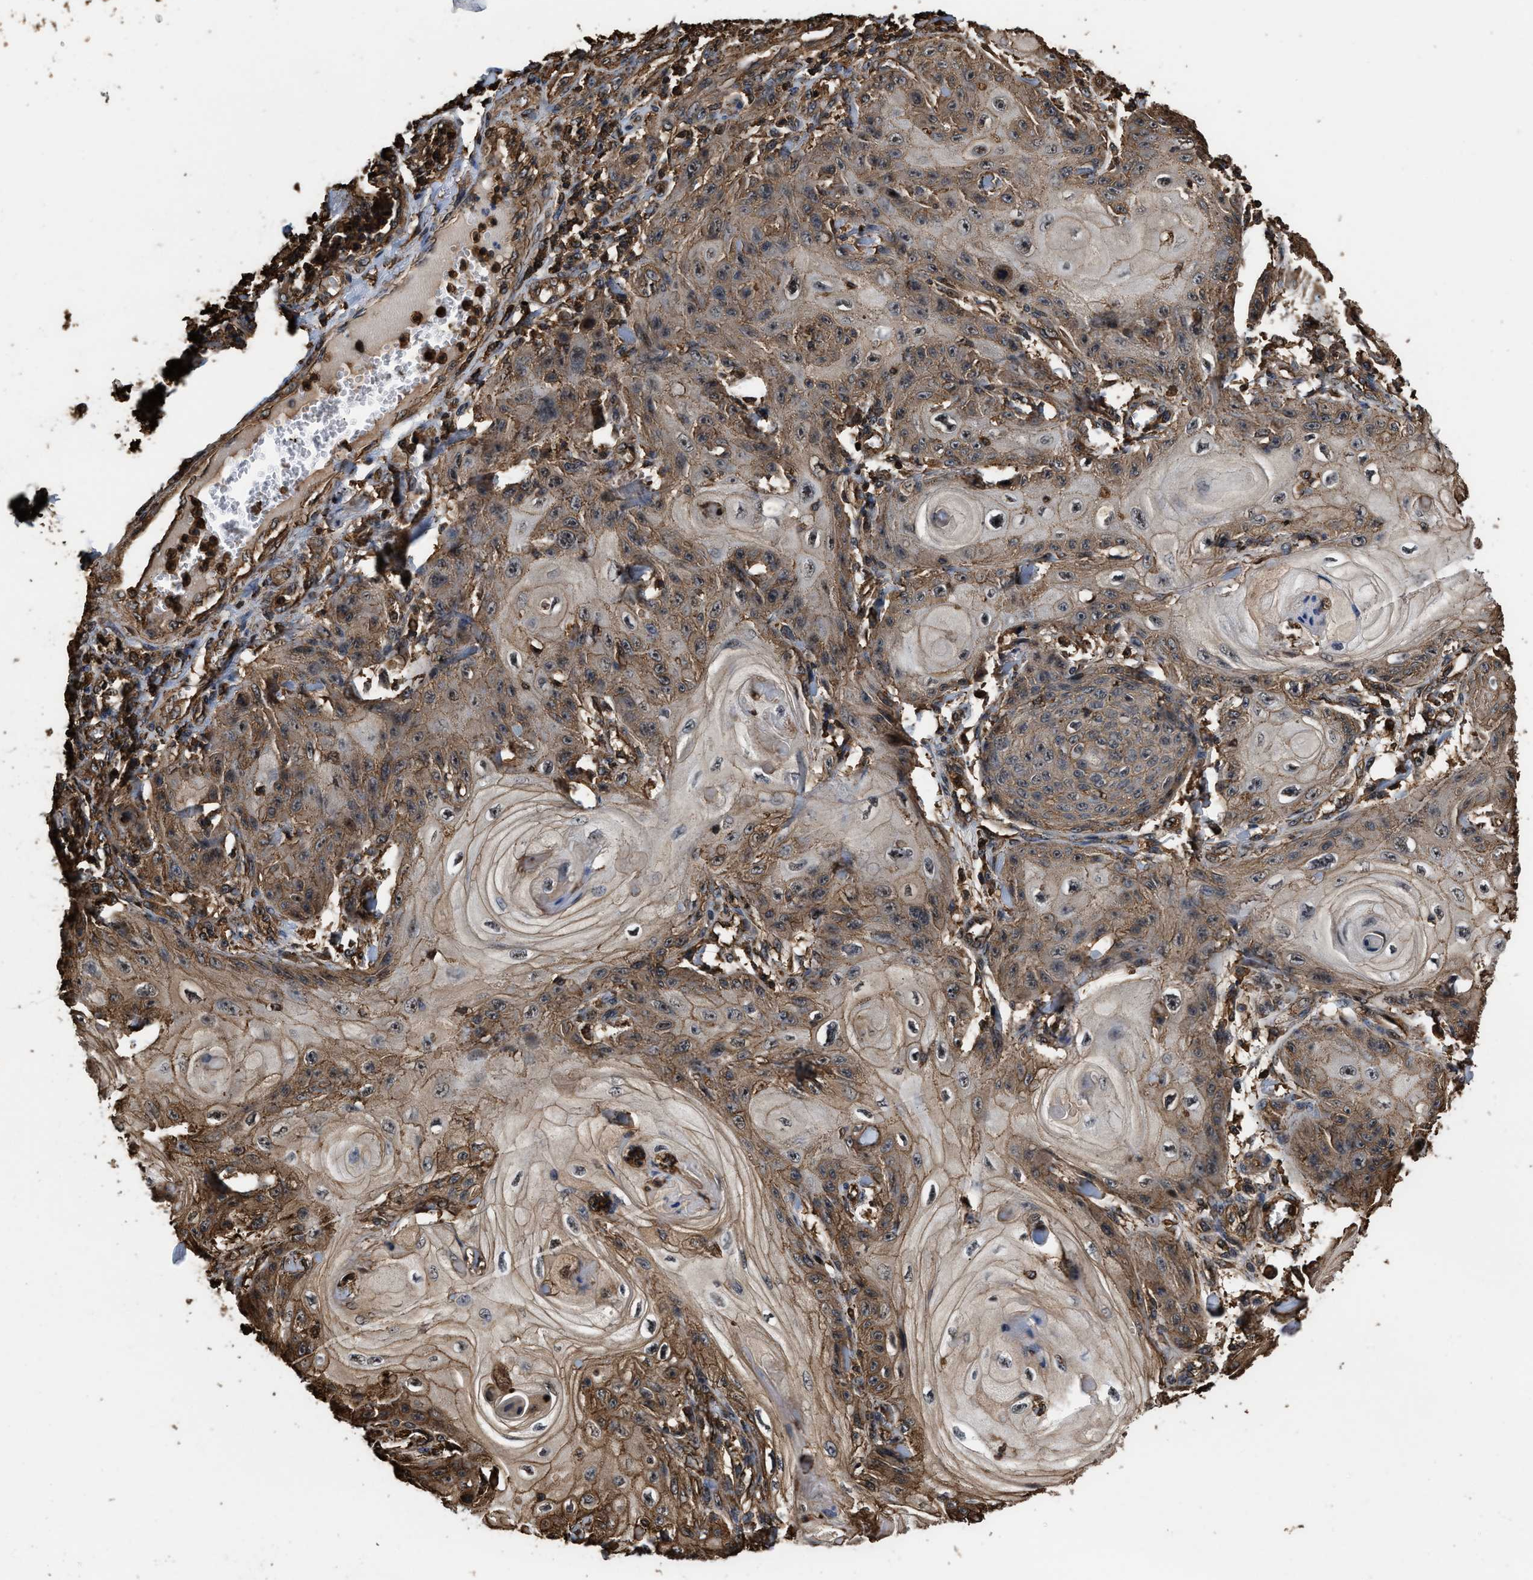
{"staining": {"intensity": "moderate", "quantity": "25%-75%", "location": "cytoplasmic/membranous"}, "tissue": "skin cancer", "cell_type": "Tumor cells", "image_type": "cancer", "snomed": [{"axis": "morphology", "description": "Squamous cell carcinoma, NOS"}, {"axis": "topography", "description": "Skin"}], "caption": "Skin squamous cell carcinoma was stained to show a protein in brown. There is medium levels of moderate cytoplasmic/membranous positivity in approximately 25%-75% of tumor cells. The staining is performed using DAB (3,3'-diaminobenzidine) brown chromogen to label protein expression. The nuclei are counter-stained blue using hematoxylin.", "gene": "KBTBD2", "patient": {"sex": "male", "age": 74}}